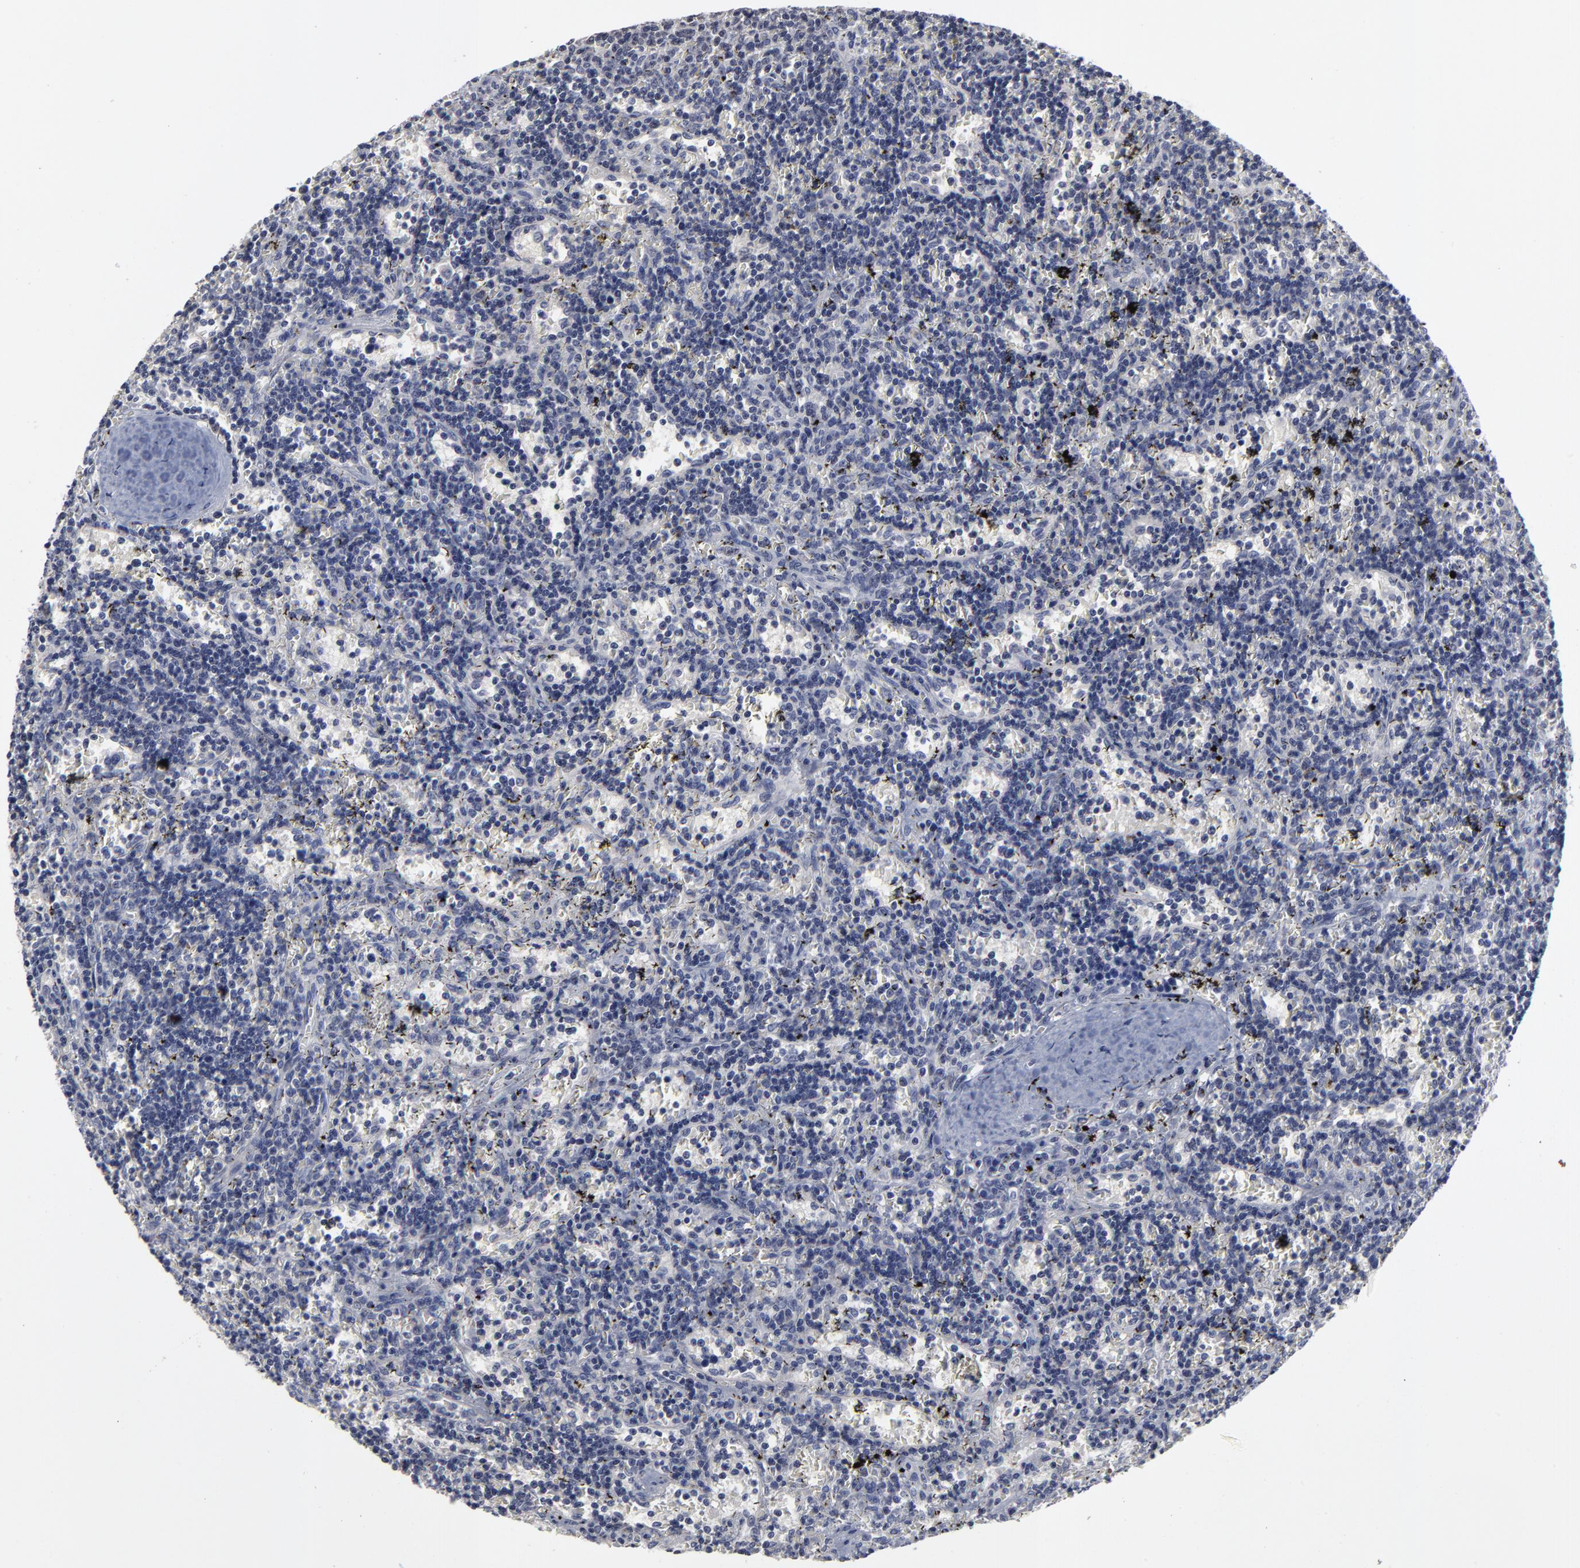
{"staining": {"intensity": "negative", "quantity": "none", "location": "none"}, "tissue": "lymphoma", "cell_type": "Tumor cells", "image_type": "cancer", "snomed": [{"axis": "morphology", "description": "Malignant lymphoma, non-Hodgkin's type, Low grade"}, {"axis": "topography", "description": "Spleen"}], "caption": "Immunohistochemistry (IHC) photomicrograph of neoplastic tissue: lymphoma stained with DAB exhibits no significant protein positivity in tumor cells. Brightfield microscopy of IHC stained with DAB (brown) and hematoxylin (blue), captured at high magnification.", "gene": "MAGEA10", "patient": {"sex": "male", "age": 60}}